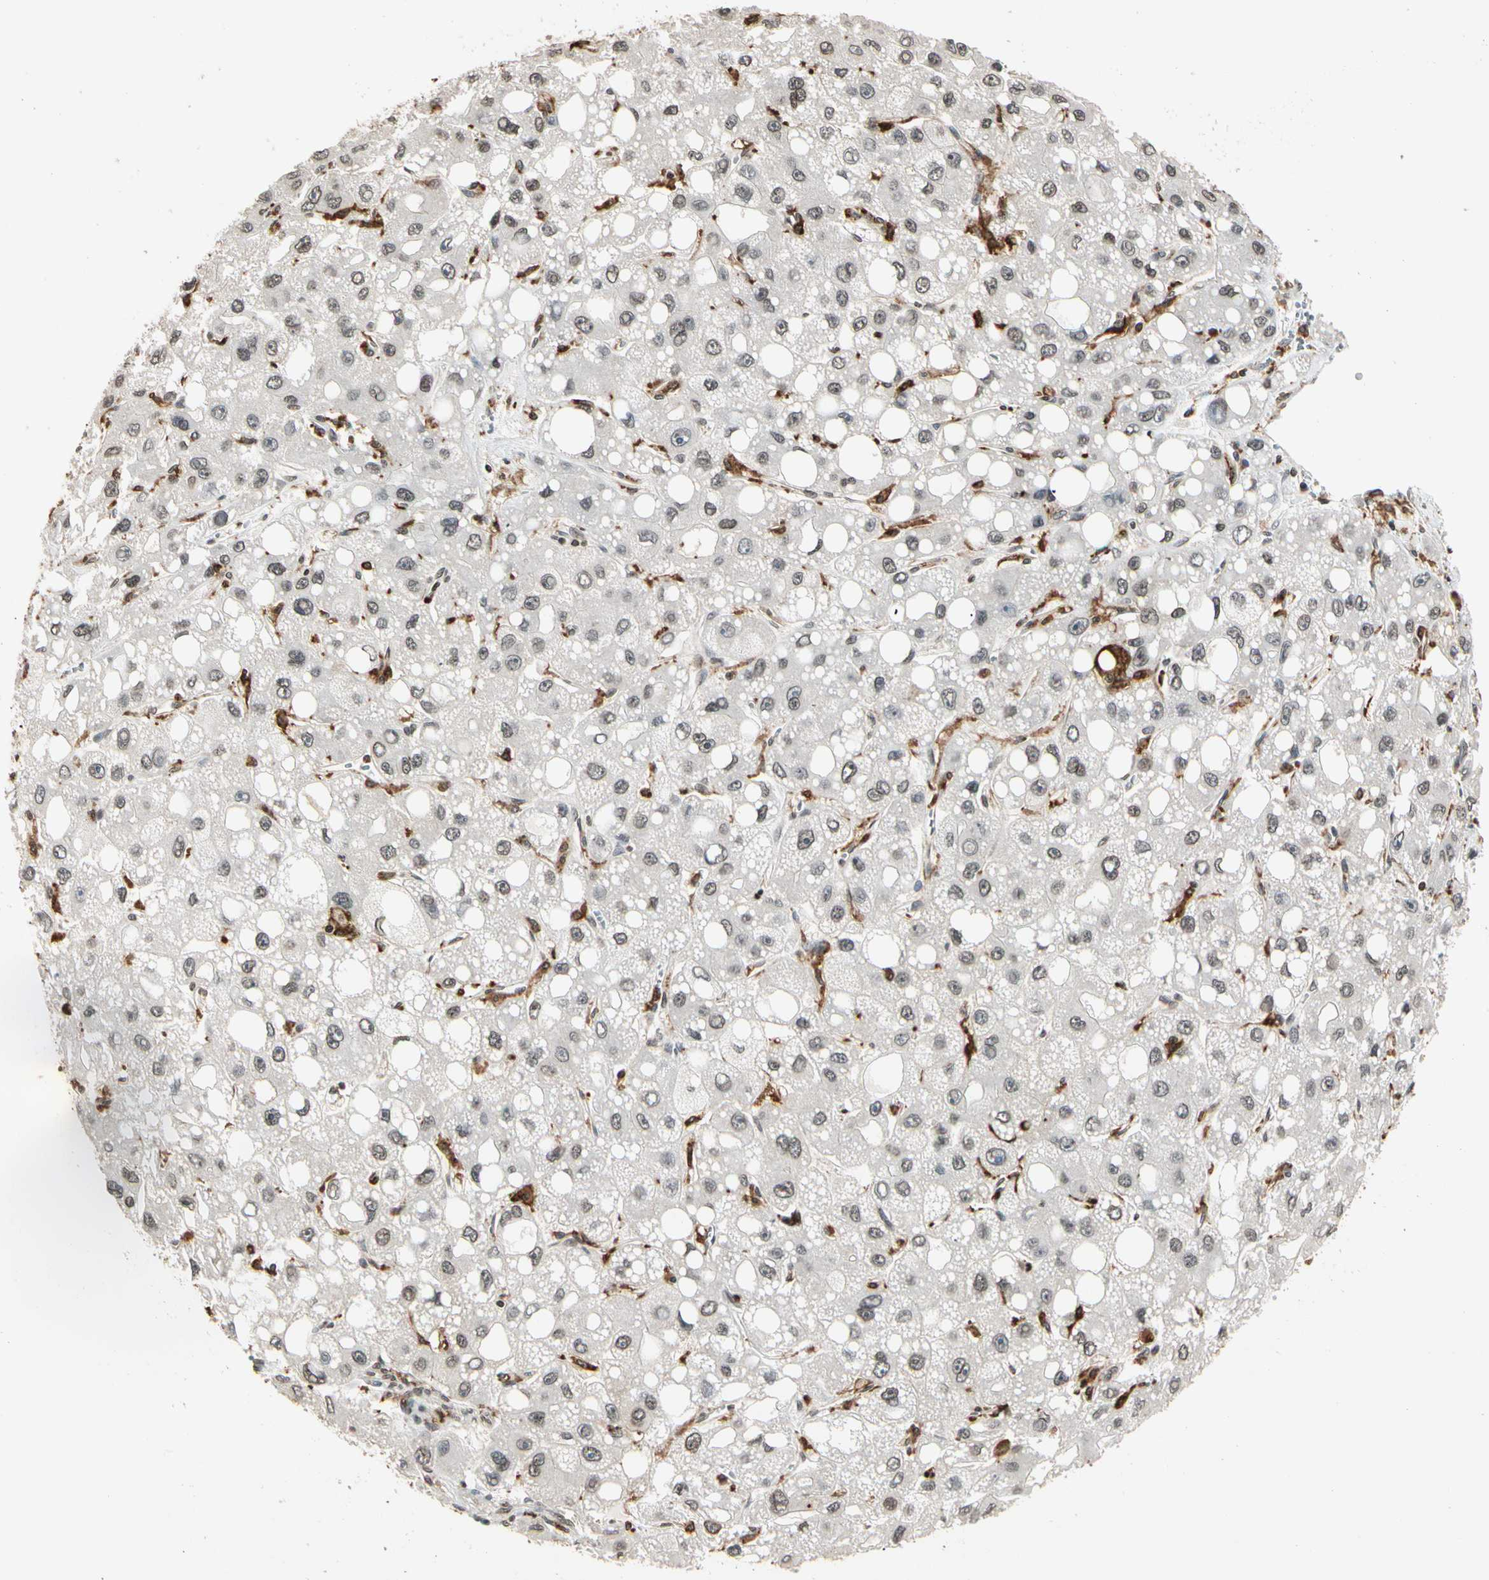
{"staining": {"intensity": "weak", "quantity": "25%-75%", "location": "nuclear"}, "tissue": "liver cancer", "cell_type": "Tumor cells", "image_type": "cancer", "snomed": [{"axis": "morphology", "description": "Carcinoma, Hepatocellular, NOS"}, {"axis": "topography", "description": "Liver"}], "caption": "IHC histopathology image of human liver cancer stained for a protein (brown), which demonstrates low levels of weak nuclear positivity in about 25%-75% of tumor cells.", "gene": "FER", "patient": {"sex": "male", "age": 55}}